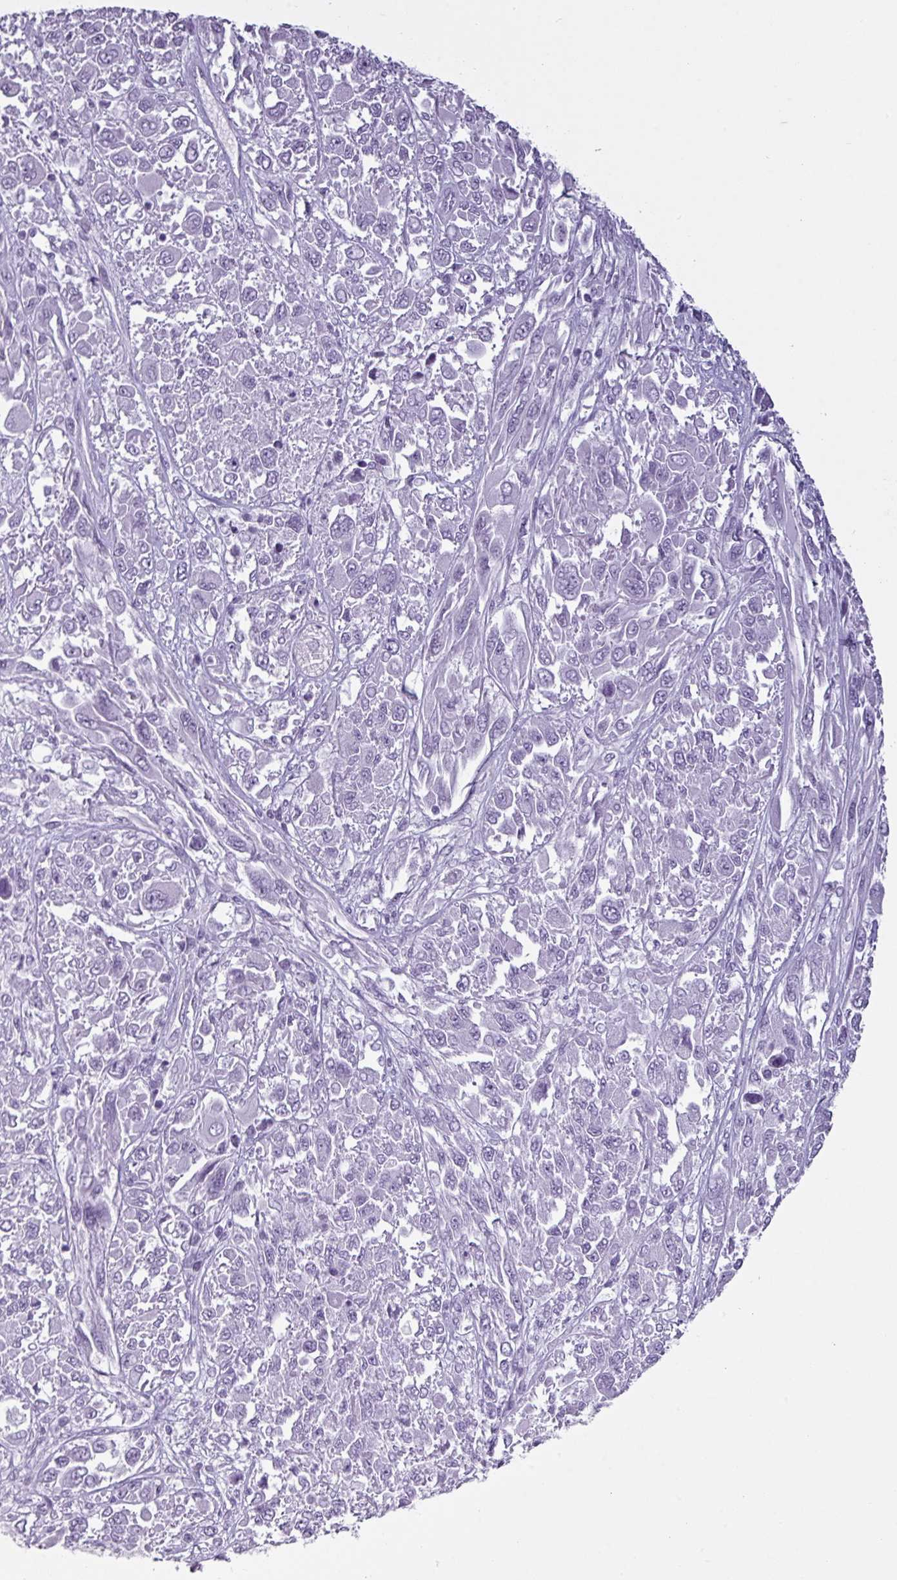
{"staining": {"intensity": "negative", "quantity": "none", "location": "none"}, "tissue": "melanoma", "cell_type": "Tumor cells", "image_type": "cancer", "snomed": [{"axis": "morphology", "description": "Malignant melanoma, NOS"}, {"axis": "topography", "description": "Skin"}], "caption": "Protein analysis of melanoma demonstrates no significant expression in tumor cells.", "gene": "SCT", "patient": {"sex": "female", "age": 91}}